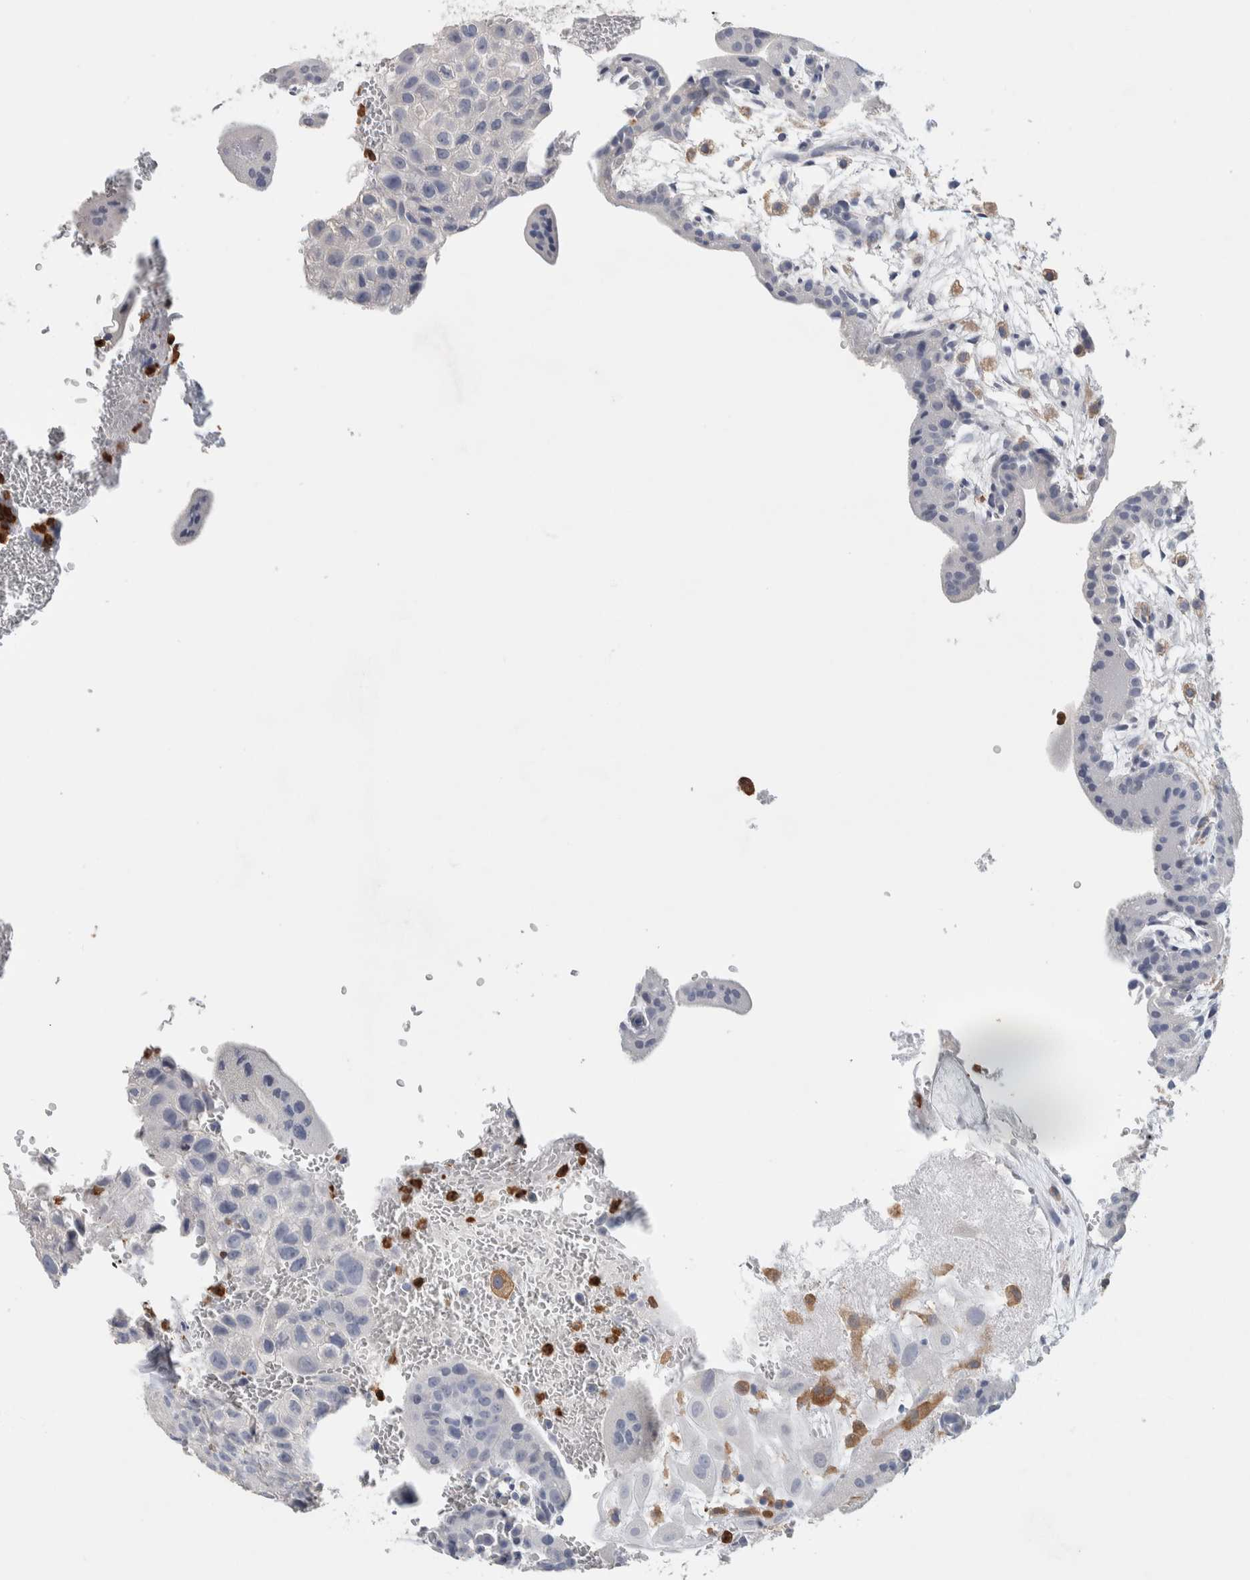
{"staining": {"intensity": "negative", "quantity": "none", "location": "none"}, "tissue": "placenta", "cell_type": "Decidual cells", "image_type": "normal", "snomed": [{"axis": "morphology", "description": "Normal tissue, NOS"}, {"axis": "topography", "description": "Placenta"}], "caption": "Decidual cells are negative for brown protein staining in unremarkable placenta. Brightfield microscopy of IHC stained with DAB (3,3'-diaminobenzidine) (brown) and hematoxylin (blue), captured at high magnification.", "gene": "NCF2", "patient": {"sex": "female", "age": 35}}